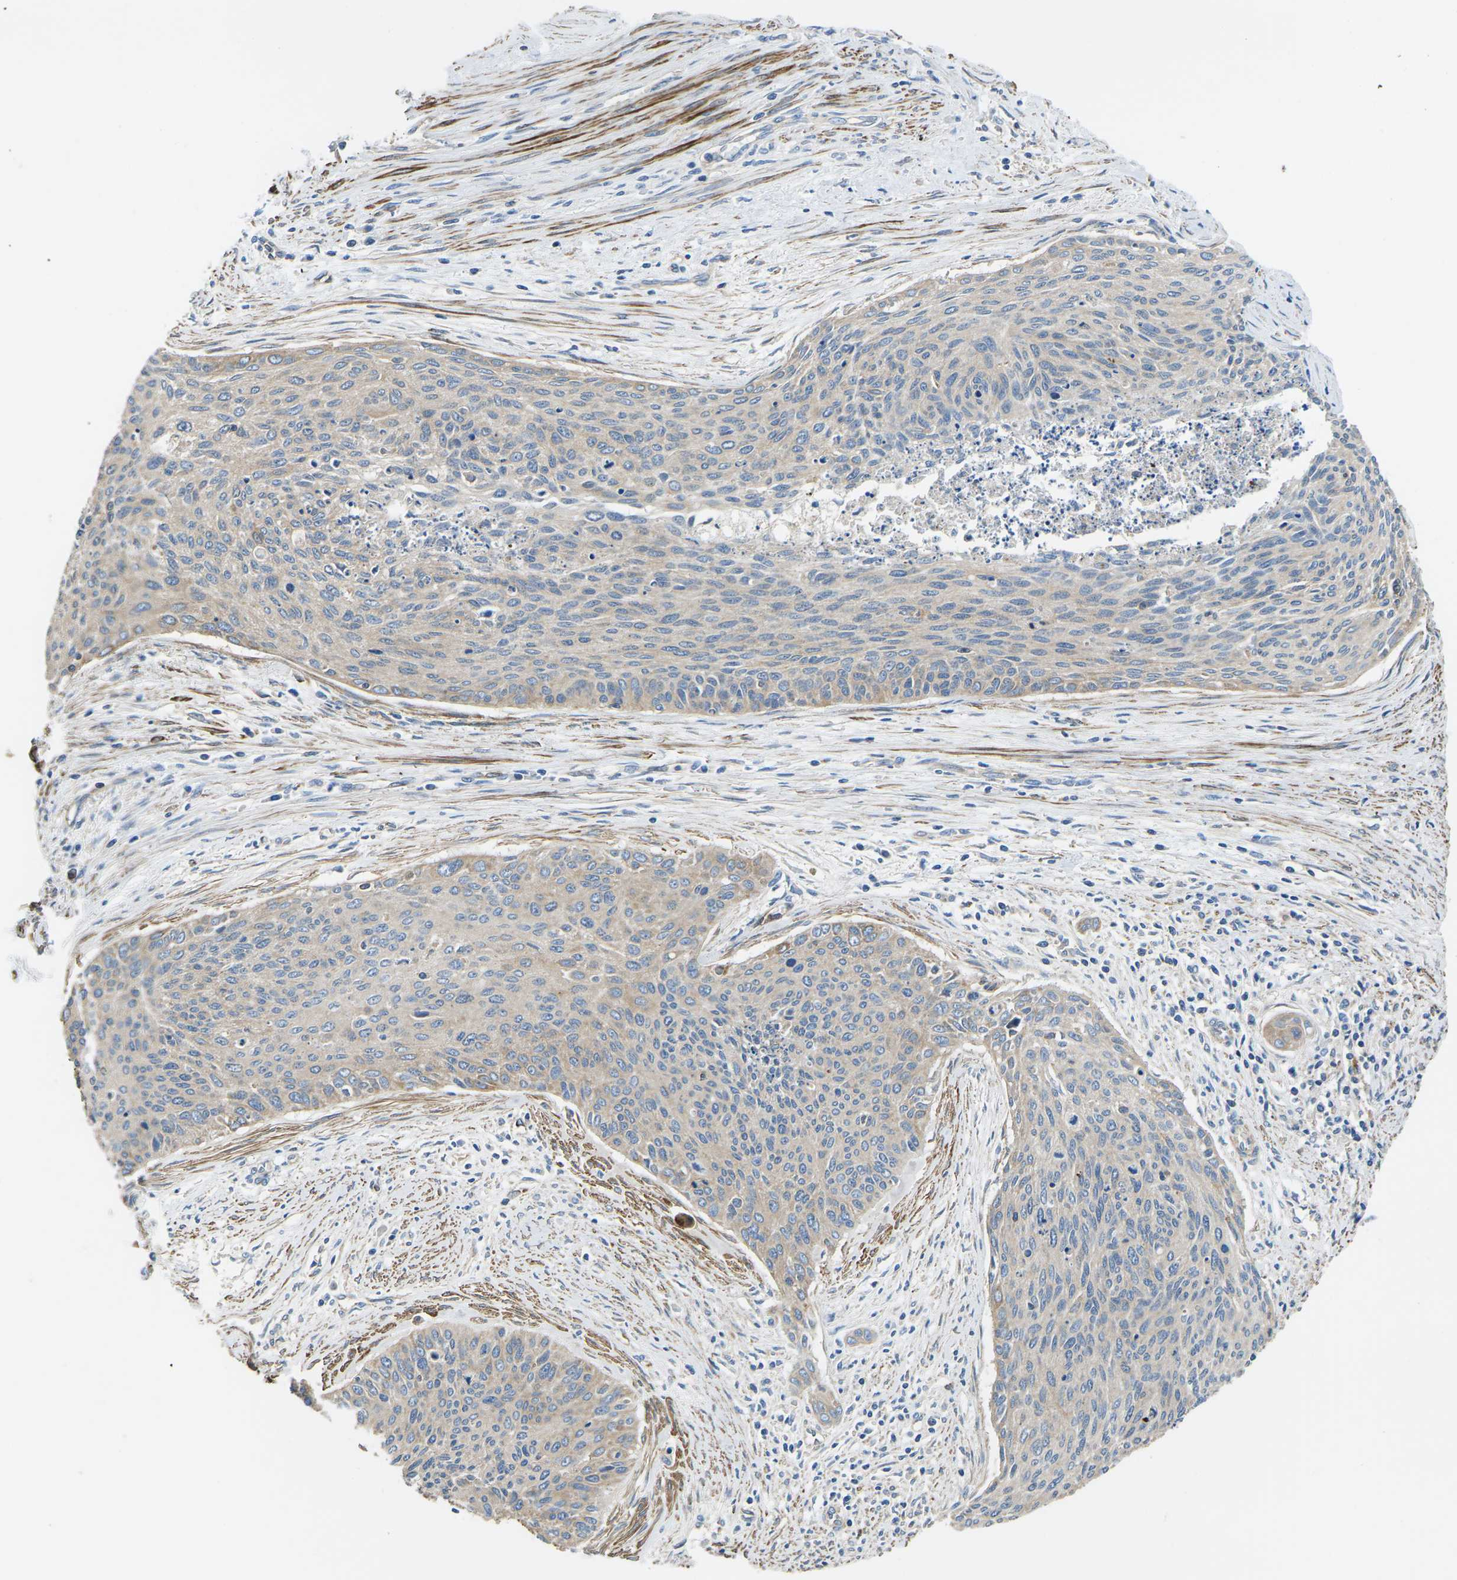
{"staining": {"intensity": "weak", "quantity": "25%-75%", "location": "cytoplasmic/membranous"}, "tissue": "cervical cancer", "cell_type": "Tumor cells", "image_type": "cancer", "snomed": [{"axis": "morphology", "description": "Squamous cell carcinoma, NOS"}, {"axis": "topography", "description": "Cervix"}], "caption": "Brown immunohistochemical staining in human squamous cell carcinoma (cervical) demonstrates weak cytoplasmic/membranous positivity in about 25%-75% of tumor cells.", "gene": "KCNJ15", "patient": {"sex": "female", "age": 55}}